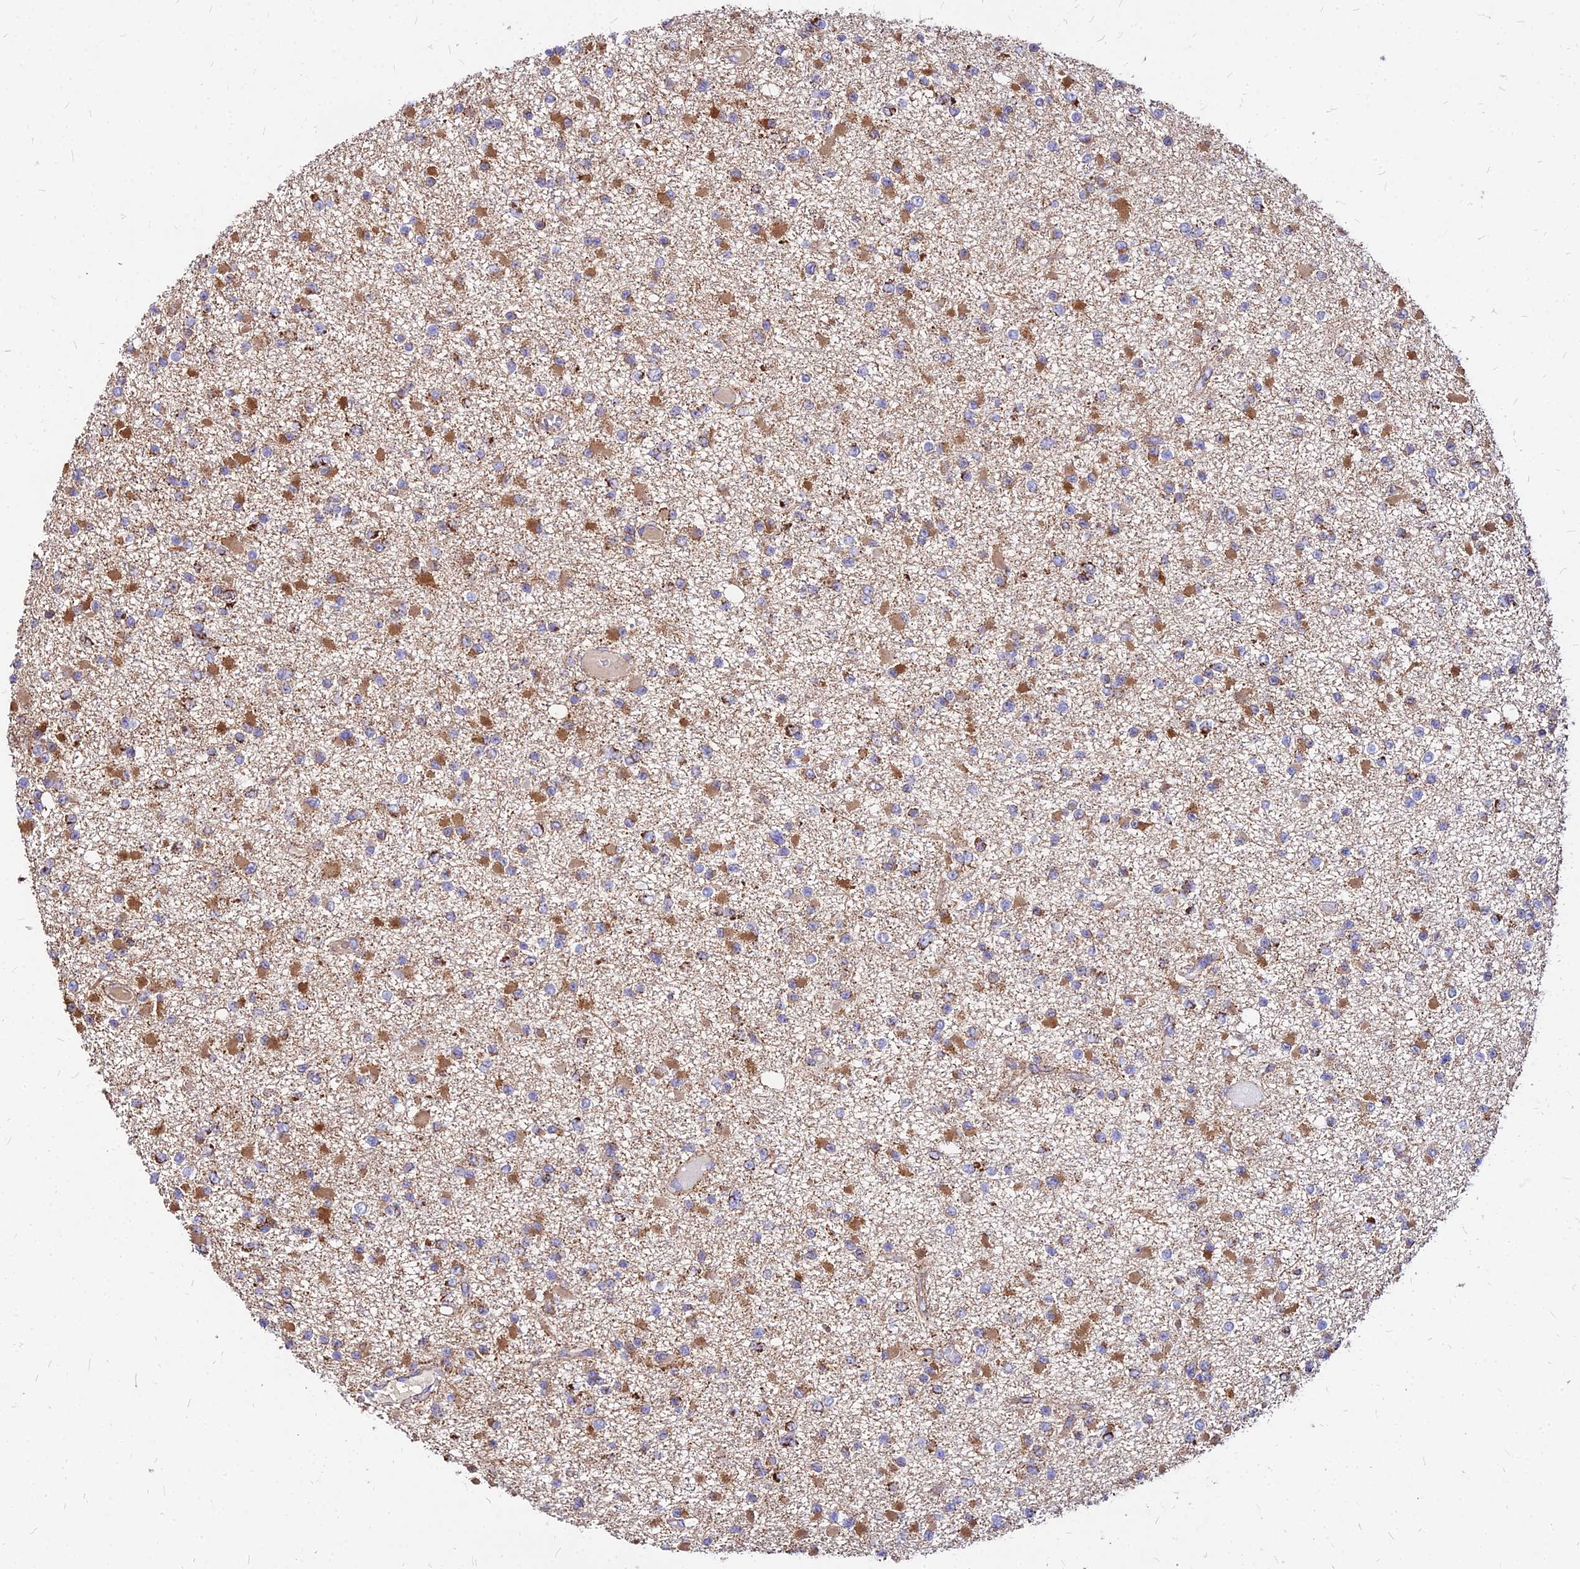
{"staining": {"intensity": "moderate", "quantity": ">75%", "location": "cytoplasmic/membranous"}, "tissue": "glioma", "cell_type": "Tumor cells", "image_type": "cancer", "snomed": [{"axis": "morphology", "description": "Glioma, malignant, Low grade"}, {"axis": "topography", "description": "Brain"}], "caption": "Protein analysis of glioma tissue displays moderate cytoplasmic/membranous positivity in approximately >75% of tumor cells.", "gene": "DLD", "patient": {"sex": "female", "age": 22}}